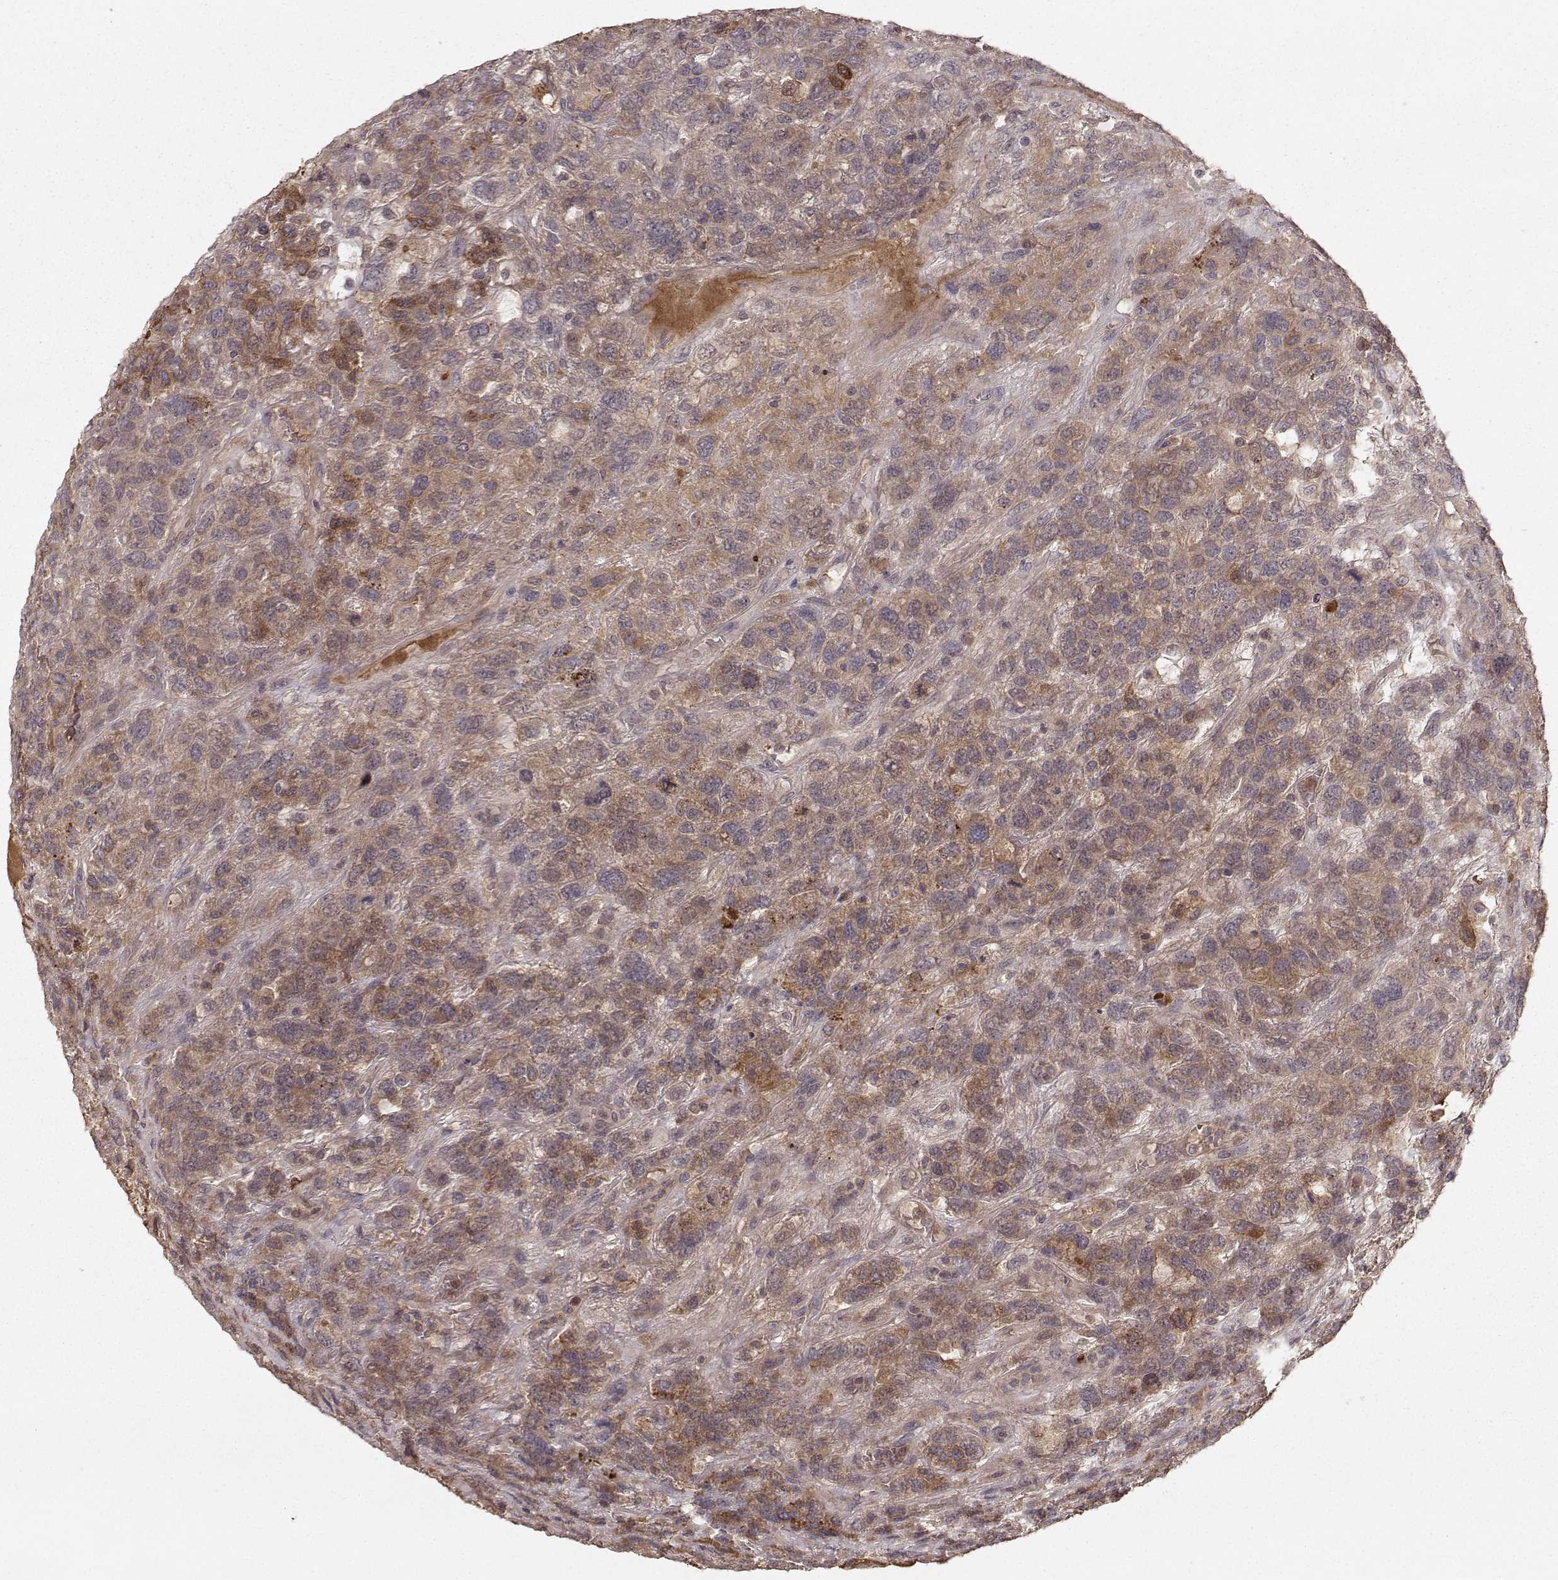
{"staining": {"intensity": "moderate", "quantity": "25%-75%", "location": "cytoplasmic/membranous"}, "tissue": "testis cancer", "cell_type": "Tumor cells", "image_type": "cancer", "snomed": [{"axis": "morphology", "description": "Seminoma, NOS"}, {"axis": "topography", "description": "Testis"}], "caption": "Immunohistochemistry (IHC) staining of testis cancer, which reveals medium levels of moderate cytoplasmic/membranous positivity in approximately 25%-75% of tumor cells indicating moderate cytoplasmic/membranous protein expression. The staining was performed using DAB (3,3'-diaminobenzidine) (brown) for protein detection and nuclei were counterstained in hematoxylin (blue).", "gene": "WNT6", "patient": {"sex": "male", "age": 52}}